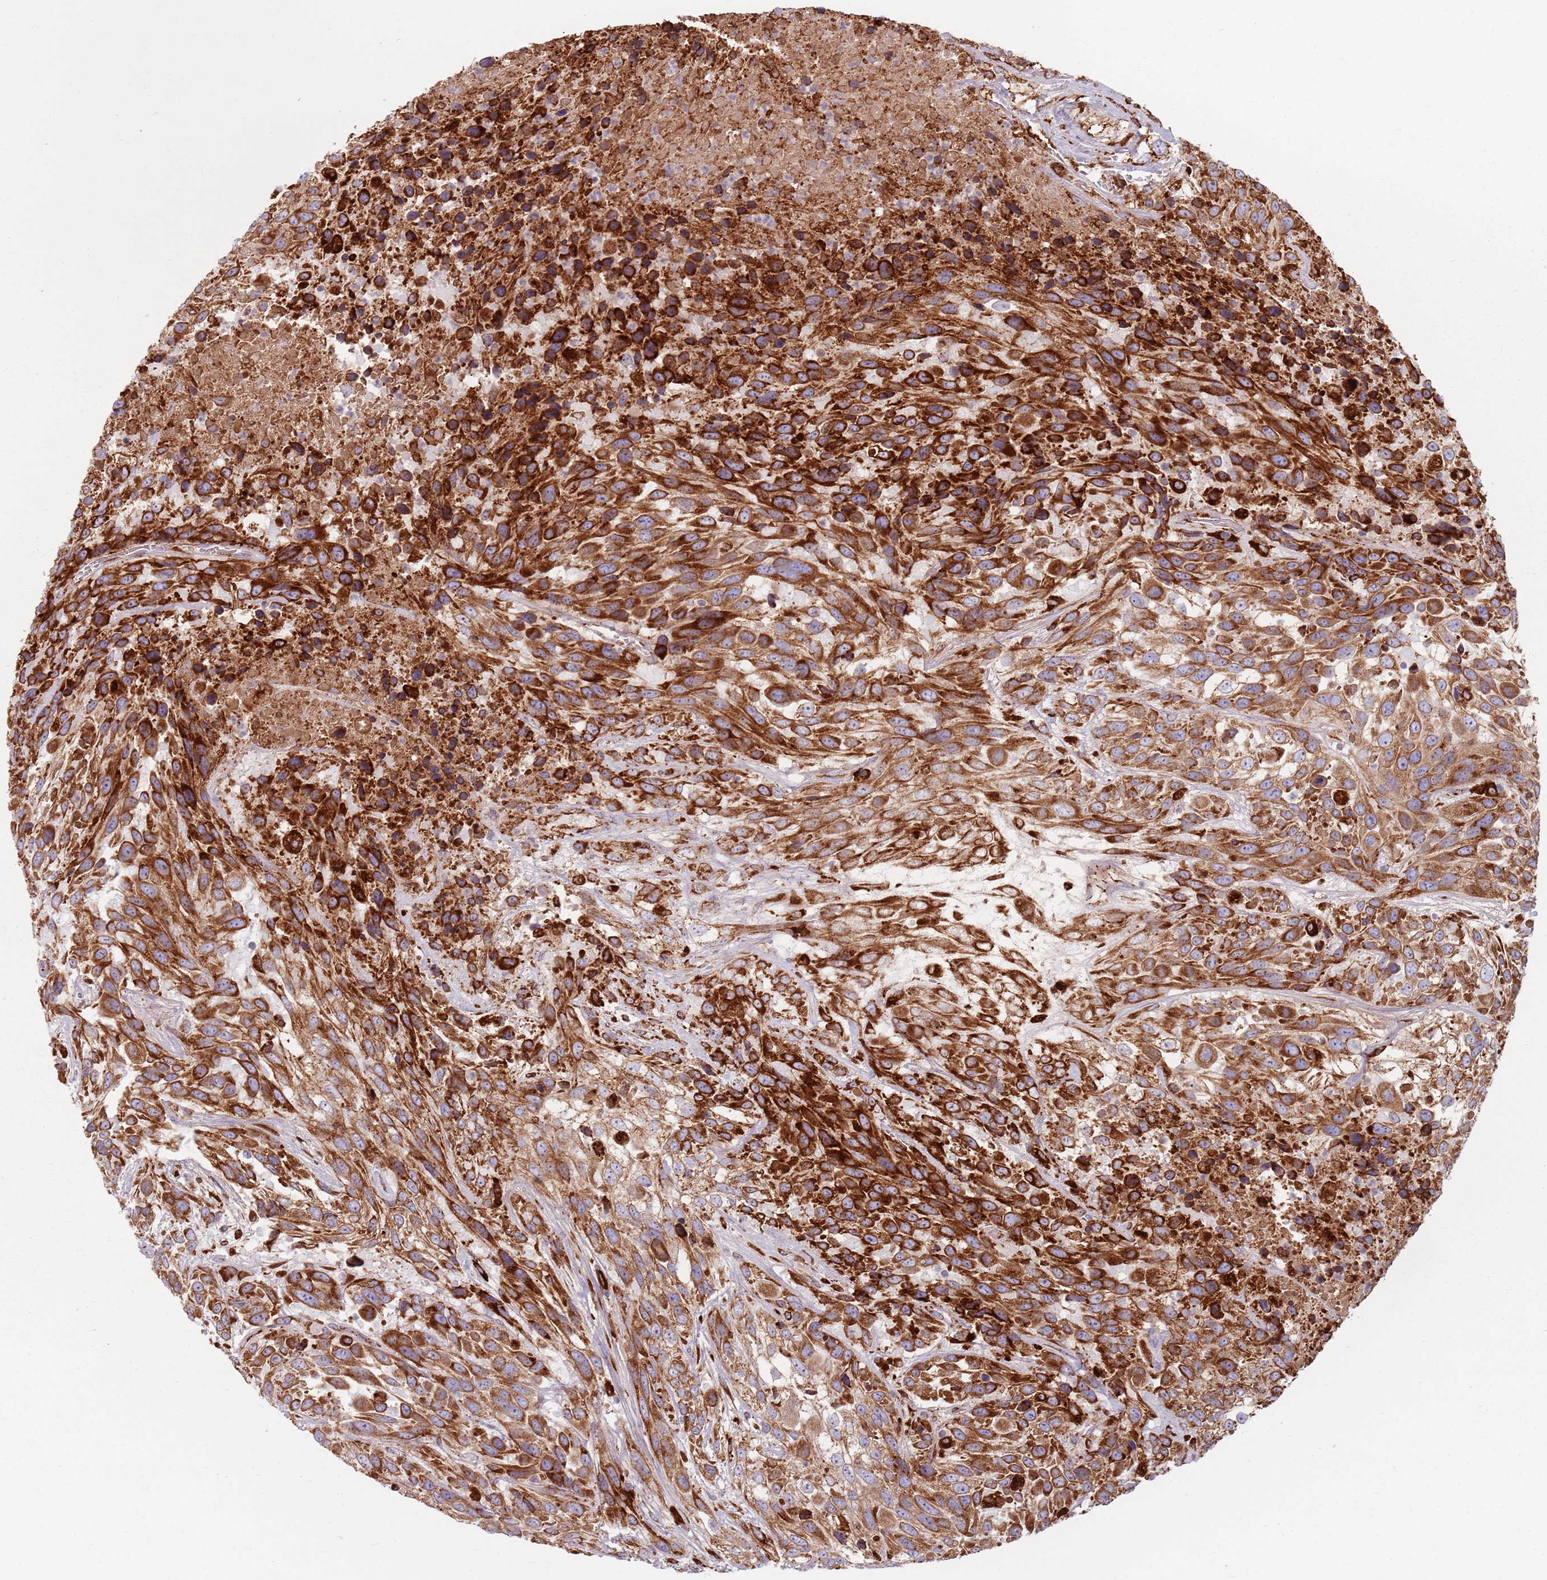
{"staining": {"intensity": "strong", "quantity": ">75%", "location": "cytoplasmic/membranous"}, "tissue": "urothelial cancer", "cell_type": "Tumor cells", "image_type": "cancer", "snomed": [{"axis": "morphology", "description": "Urothelial carcinoma, High grade"}, {"axis": "topography", "description": "Urinary bladder"}], "caption": "A brown stain labels strong cytoplasmic/membranous expression of a protein in human urothelial cancer tumor cells.", "gene": "COLGALT1", "patient": {"sex": "female", "age": 70}}